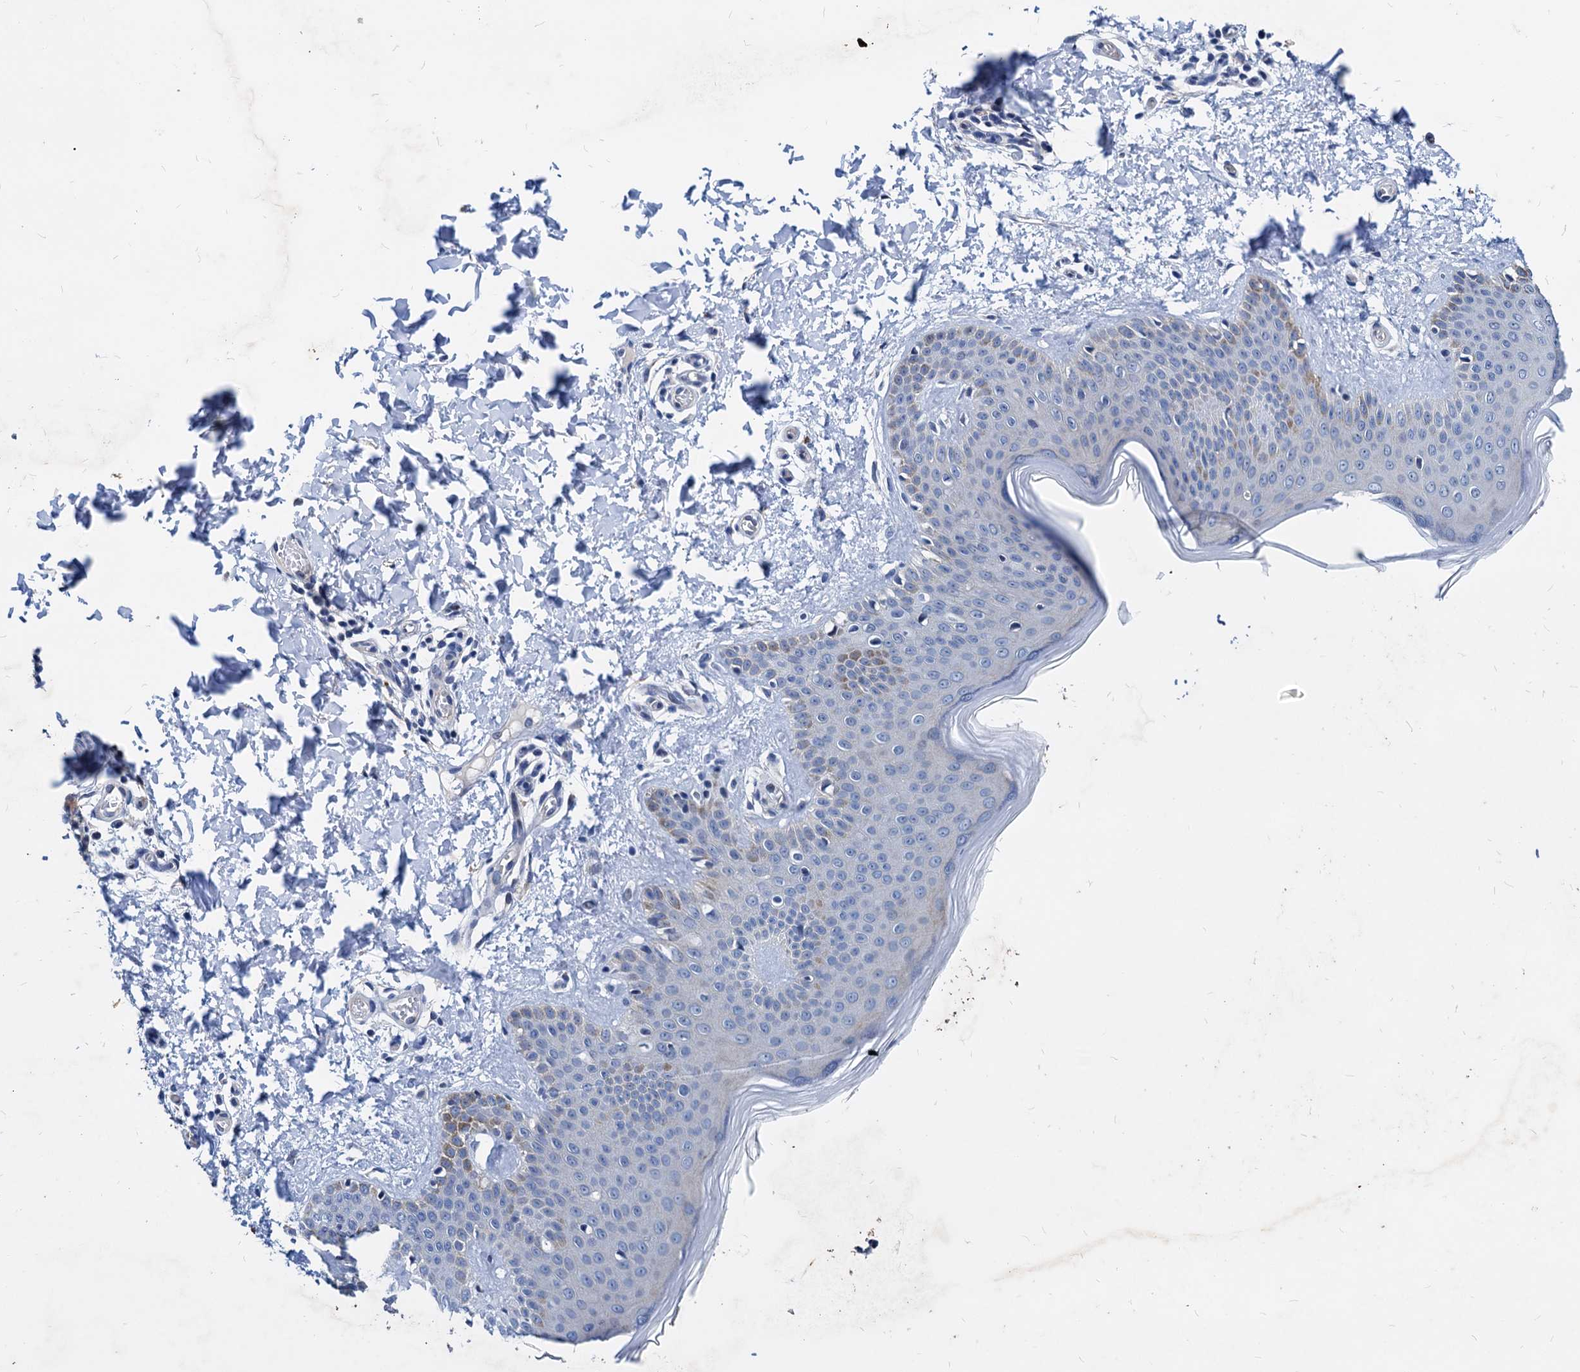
{"staining": {"intensity": "negative", "quantity": "none", "location": "none"}, "tissue": "skin", "cell_type": "Fibroblasts", "image_type": "normal", "snomed": [{"axis": "morphology", "description": "Normal tissue, NOS"}, {"axis": "topography", "description": "Skin"}], "caption": "Protein analysis of normal skin exhibits no significant expression in fibroblasts. (Stains: DAB immunohistochemistry with hematoxylin counter stain, Microscopy: brightfield microscopy at high magnification).", "gene": "HSF2", "patient": {"sex": "male", "age": 36}}